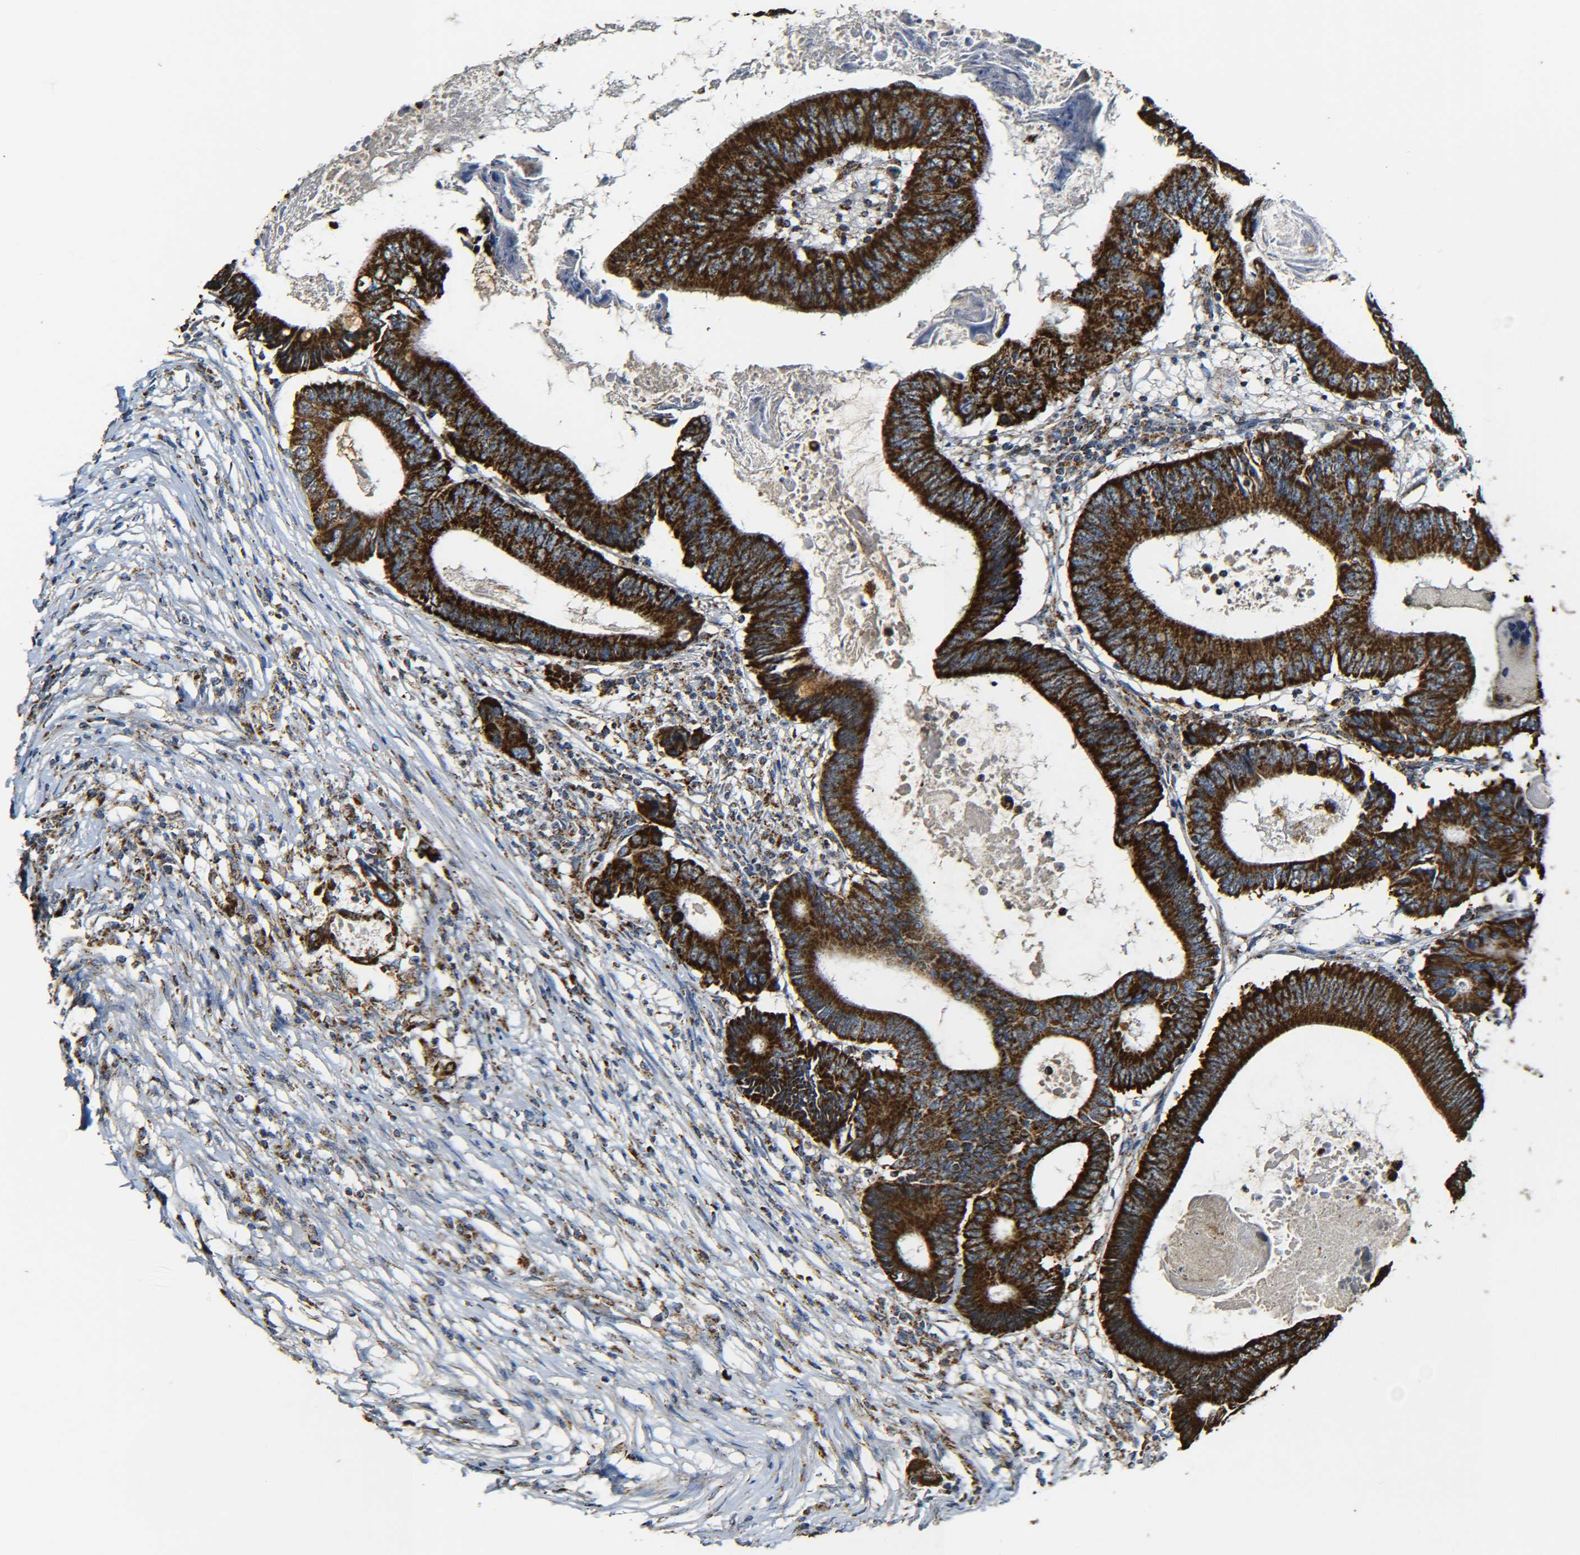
{"staining": {"intensity": "strong", "quantity": ">75%", "location": "cytoplasmic/membranous"}, "tissue": "colorectal cancer", "cell_type": "Tumor cells", "image_type": "cancer", "snomed": [{"axis": "morphology", "description": "Adenocarcinoma, NOS"}, {"axis": "topography", "description": "Colon"}], "caption": "Strong cytoplasmic/membranous positivity for a protein is seen in about >75% of tumor cells of colorectal cancer (adenocarcinoma) using IHC.", "gene": "NR3C2", "patient": {"sex": "female", "age": 78}}